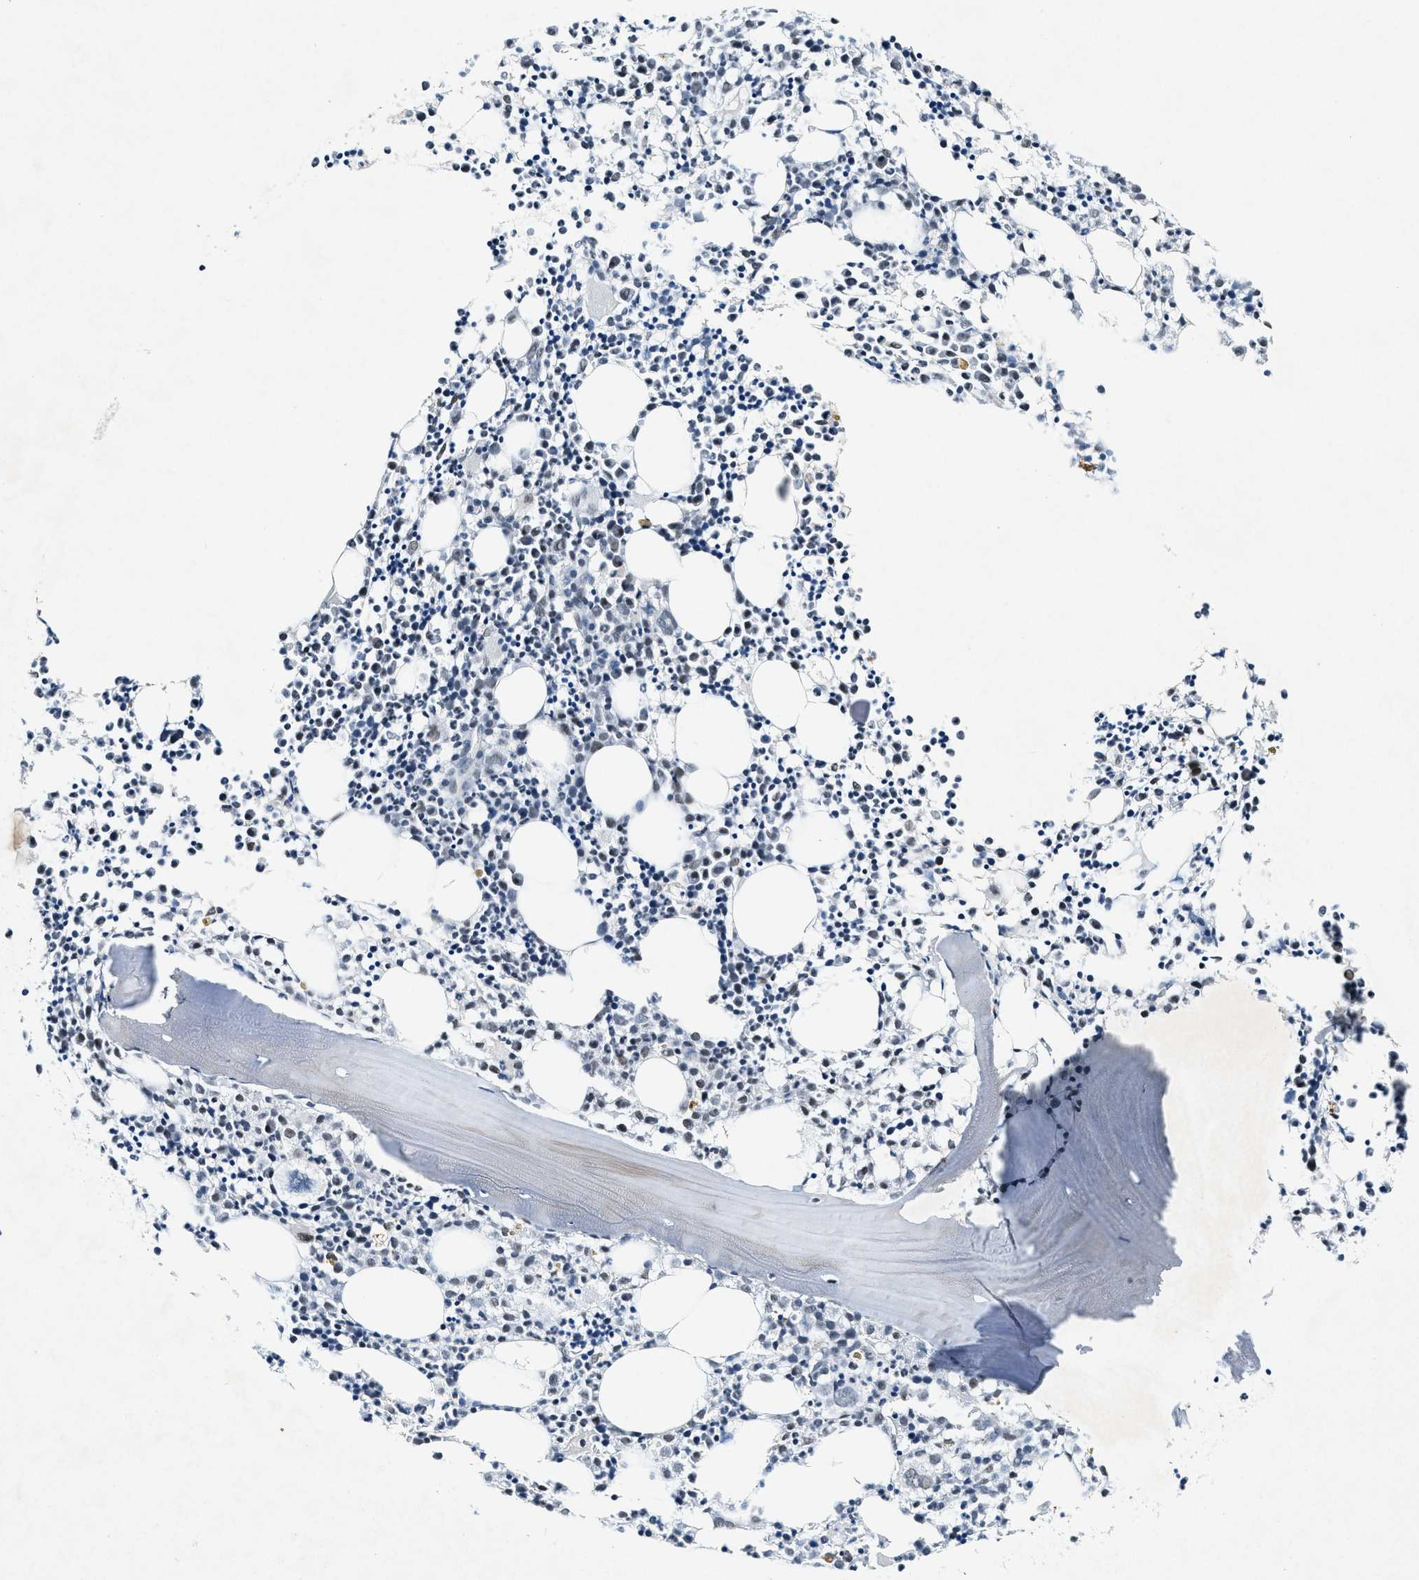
{"staining": {"intensity": "strong", "quantity": "<25%", "location": "nuclear"}, "tissue": "bone marrow", "cell_type": "Hematopoietic cells", "image_type": "normal", "snomed": [{"axis": "morphology", "description": "Normal tissue, NOS"}, {"axis": "morphology", "description": "Inflammation, NOS"}, {"axis": "topography", "description": "Bone marrow"}], "caption": "Immunohistochemical staining of benign bone marrow shows medium levels of strong nuclear staining in approximately <25% of hematopoietic cells. (IHC, brightfield microscopy, high magnification).", "gene": "NCOA1", "patient": {"sex": "male", "age": 25}}